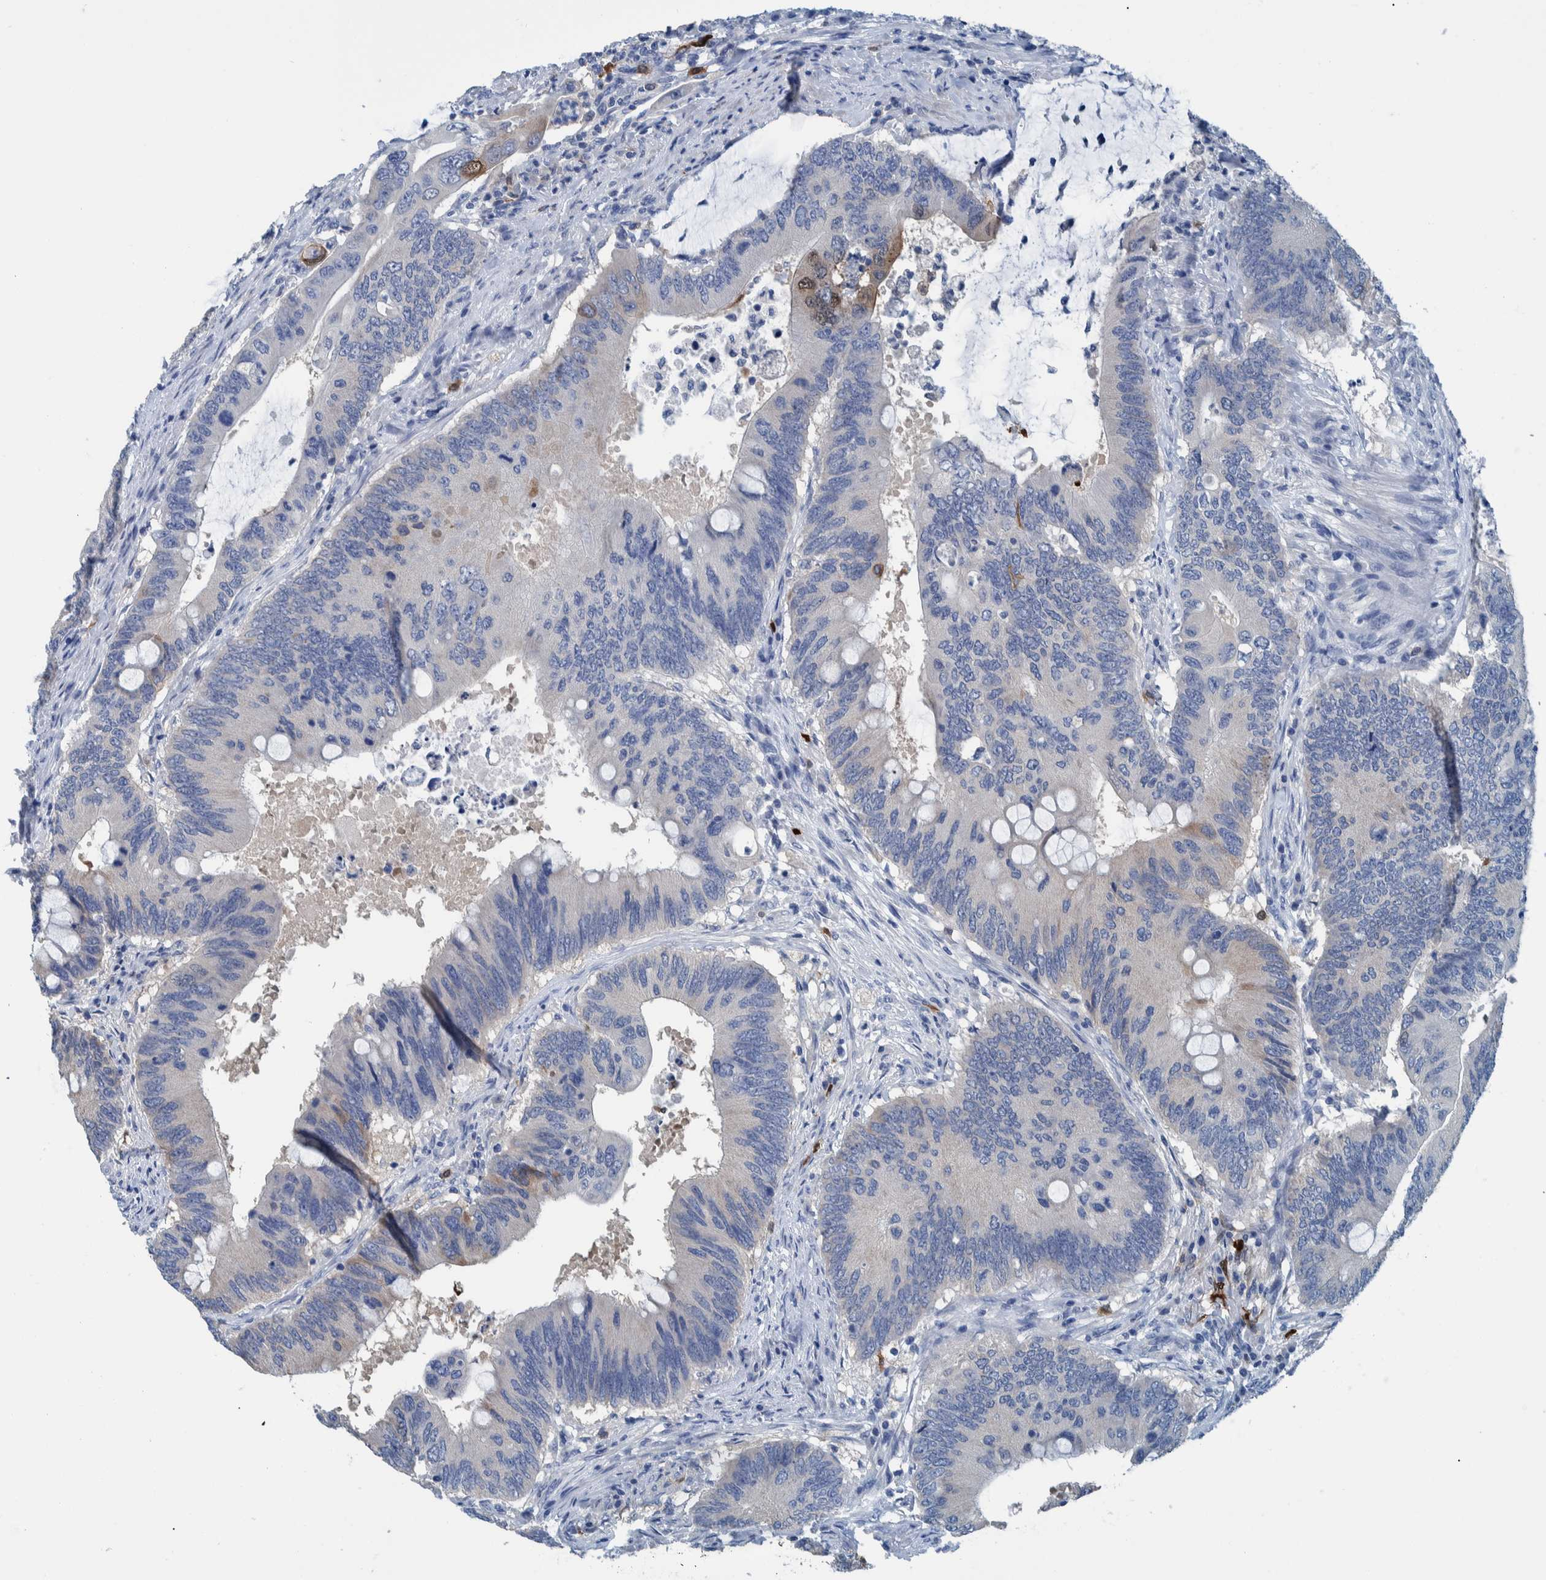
{"staining": {"intensity": "moderate", "quantity": "<25%", "location": "cytoplasmic/membranous"}, "tissue": "colorectal cancer", "cell_type": "Tumor cells", "image_type": "cancer", "snomed": [{"axis": "morphology", "description": "Adenocarcinoma, NOS"}, {"axis": "topography", "description": "Colon"}], "caption": "IHC of human colorectal adenocarcinoma shows low levels of moderate cytoplasmic/membranous expression in approximately <25% of tumor cells. The staining was performed using DAB, with brown indicating positive protein expression. Nuclei are stained blue with hematoxylin.", "gene": "IDO1", "patient": {"sex": "male", "age": 71}}